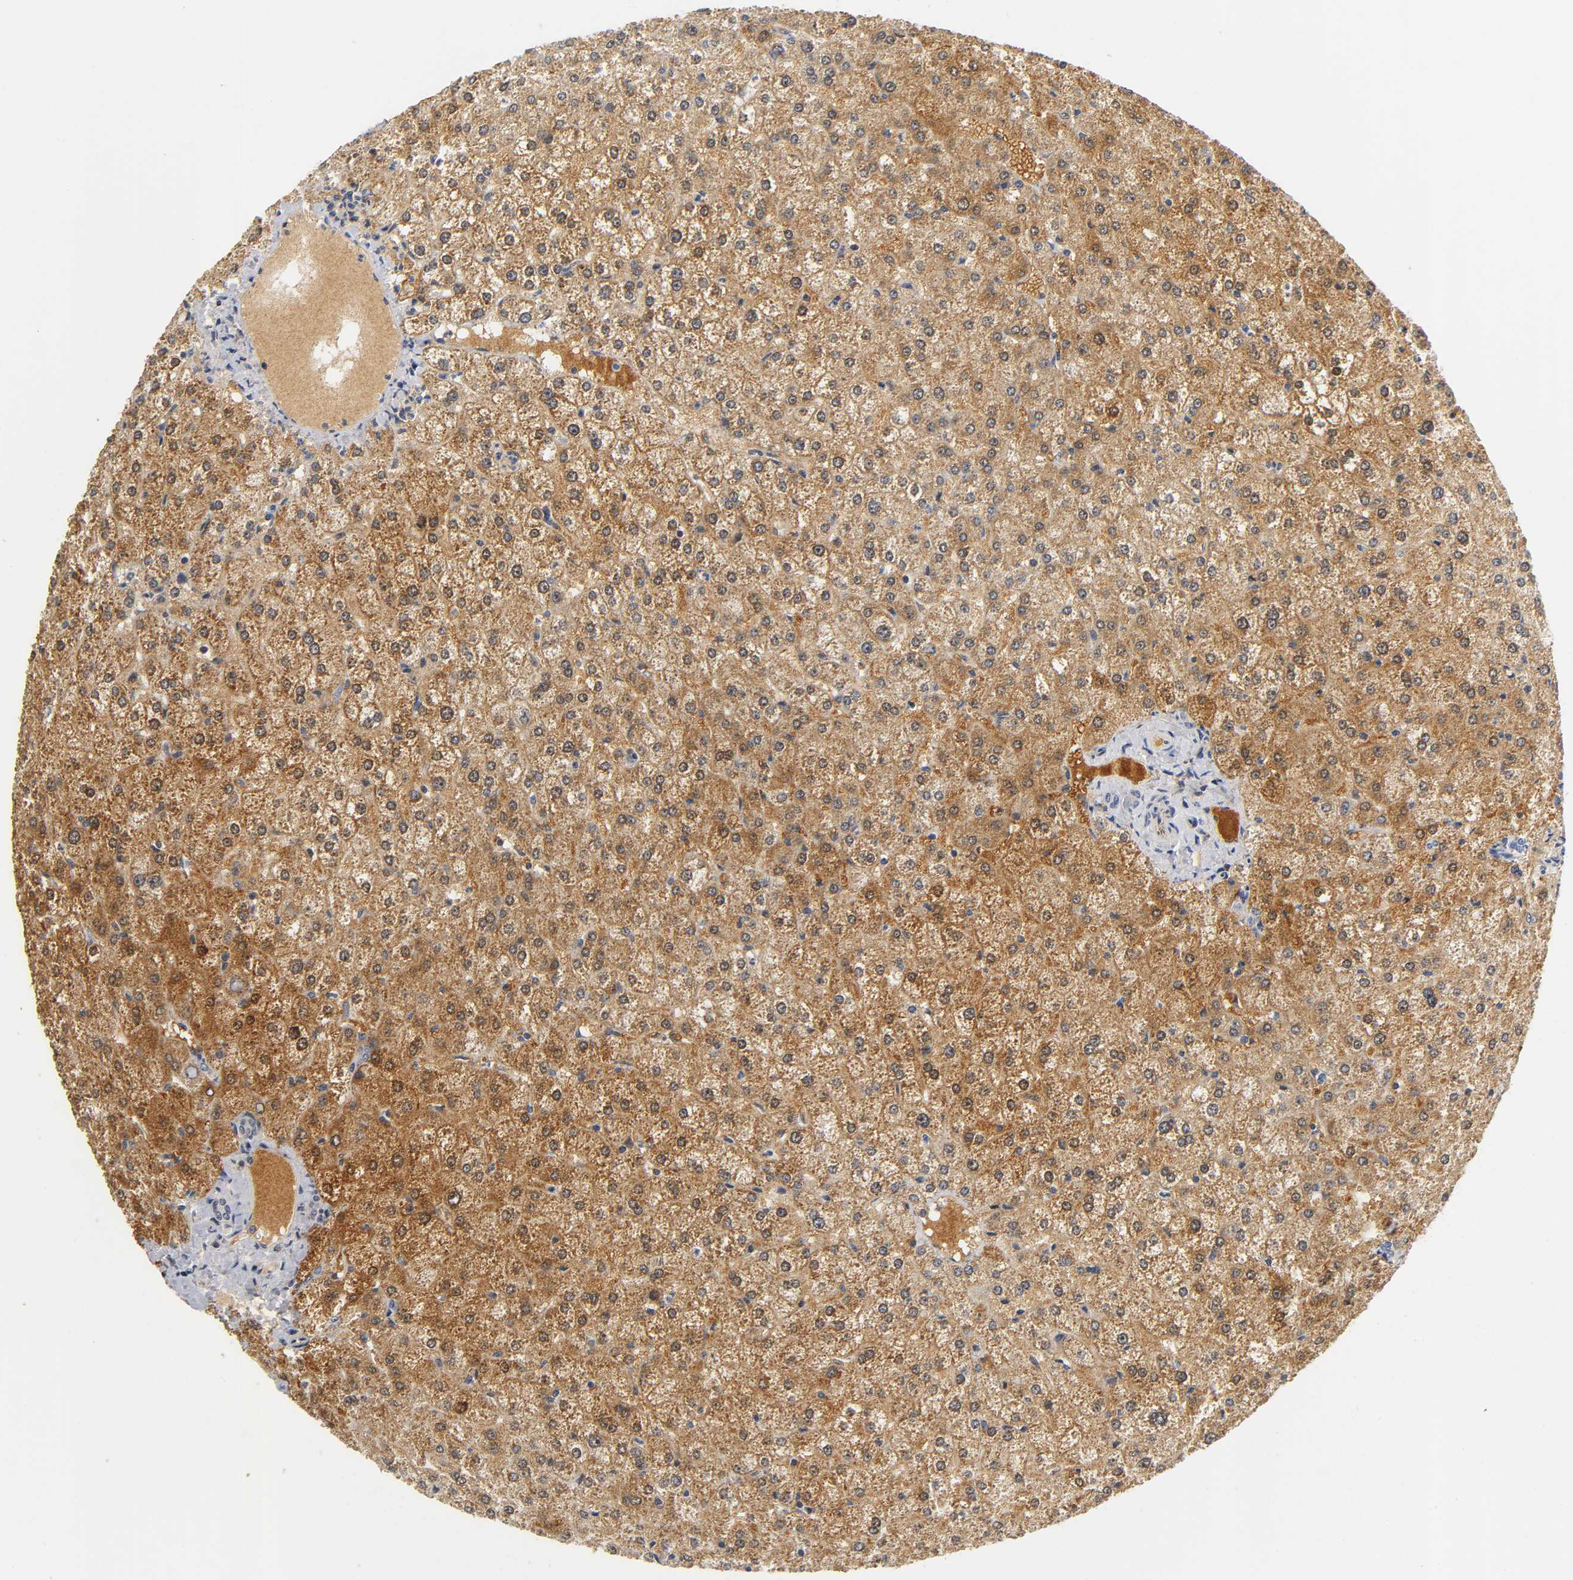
{"staining": {"intensity": "weak", "quantity": "25%-75%", "location": "cytoplasmic/membranous"}, "tissue": "liver", "cell_type": "Cholangiocytes", "image_type": "normal", "snomed": [{"axis": "morphology", "description": "Normal tissue, NOS"}, {"axis": "topography", "description": "Liver"}], "caption": "High-power microscopy captured an immunohistochemistry (IHC) micrograph of benign liver, revealing weak cytoplasmic/membranous staining in about 25%-75% of cholangiocytes.", "gene": "NRP1", "patient": {"sex": "female", "age": 32}}